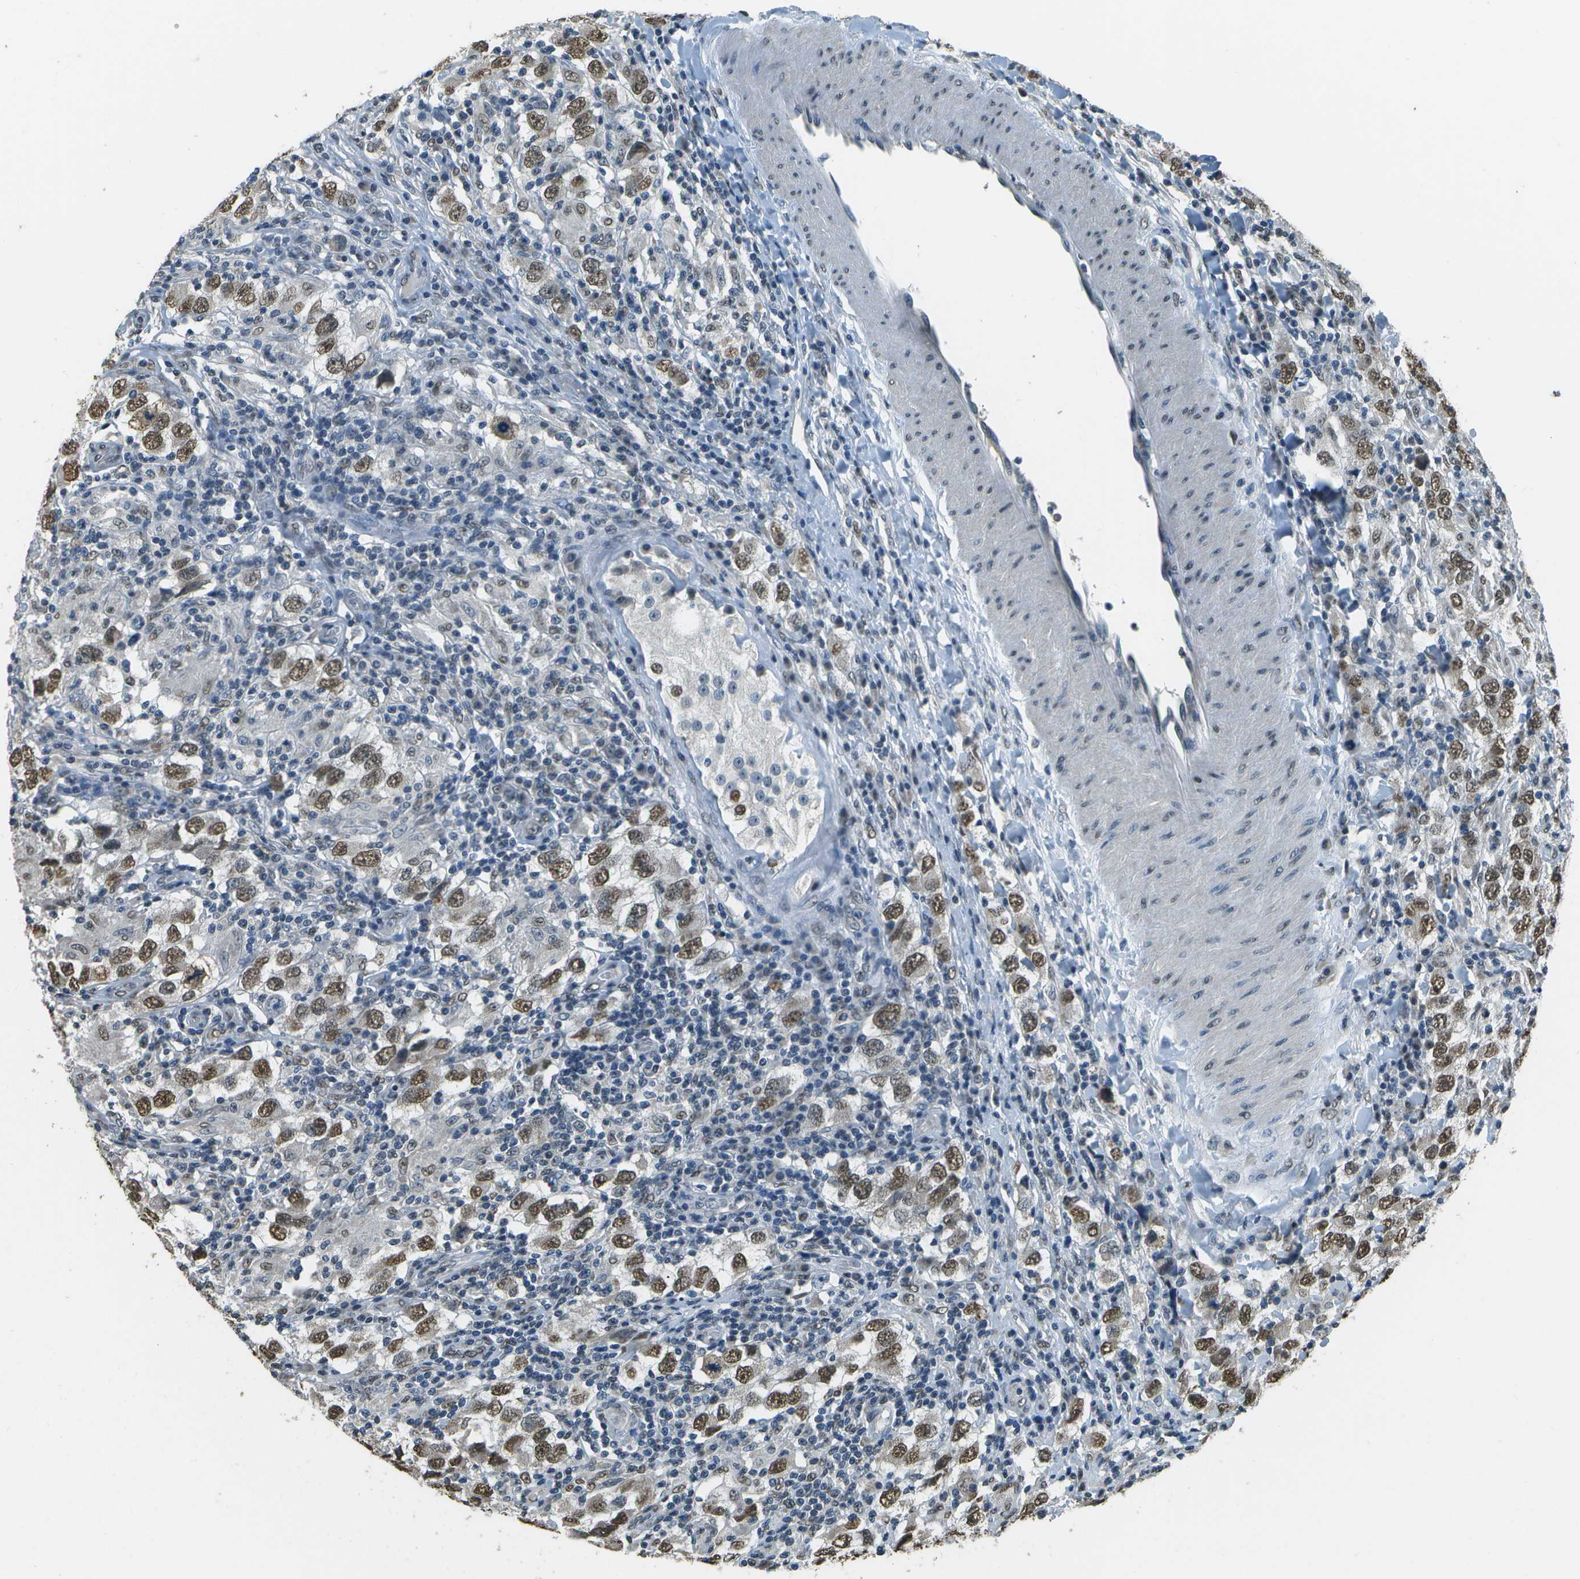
{"staining": {"intensity": "moderate", "quantity": ">75%", "location": "nuclear"}, "tissue": "testis cancer", "cell_type": "Tumor cells", "image_type": "cancer", "snomed": [{"axis": "morphology", "description": "Carcinoma, Embryonal, NOS"}, {"axis": "topography", "description": "Testis"}], "caption": "Embryonal carcinoma (testis) stained with IHC displays moderate nuclear staining in about >75% of tumor cells.", "gene": "ABL2", "patient": {"sex": "male", "age": 21}}